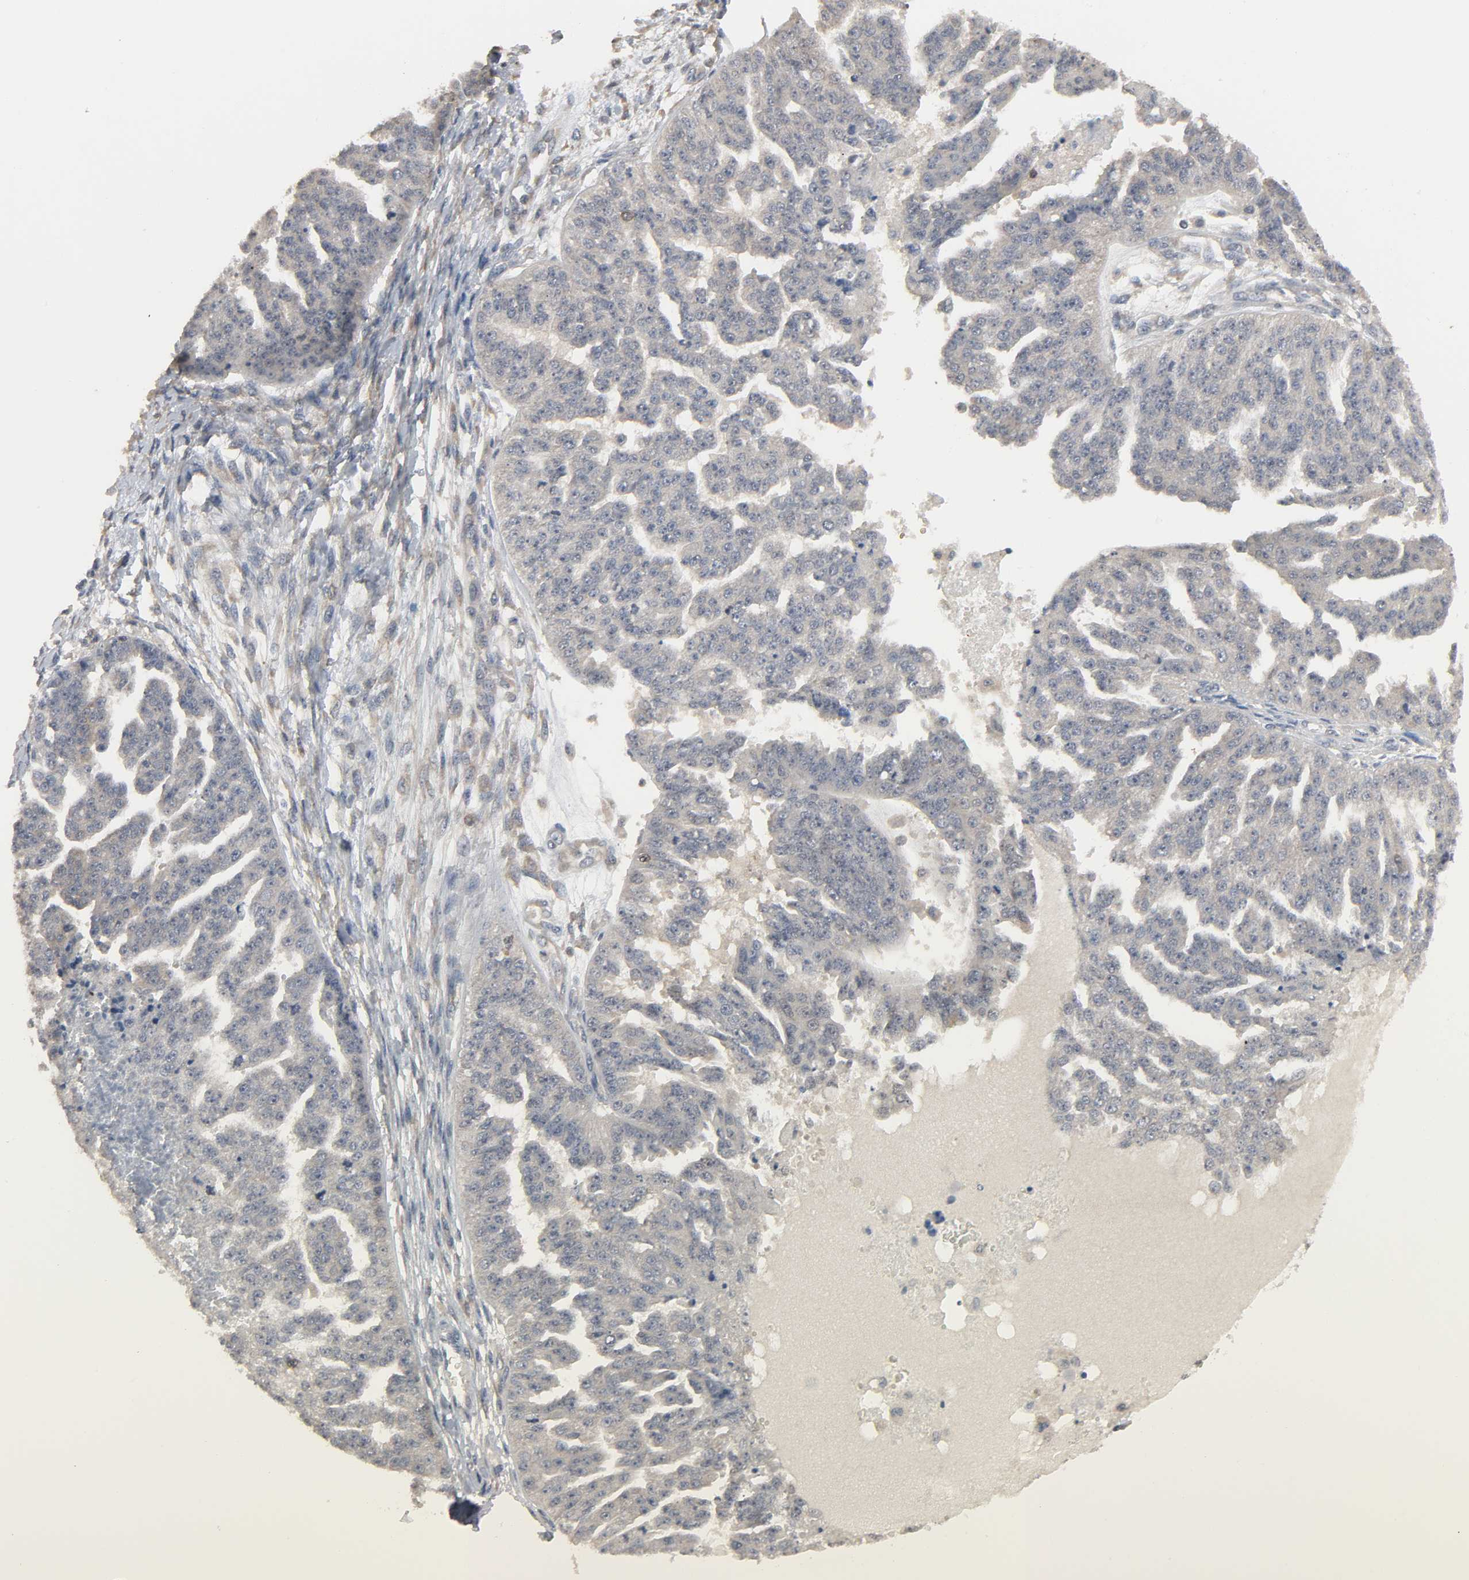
{"staining": {"intensity": "moderate", "quantity": "<25%", "location": "cytoplasmic/membranous"}, "tissue": "ovarian cancer", "cell_type": "Tumor cells", "image_type": "cancer", "snomed": [{"axis": "morphology", "description": "Cystadenocarcinoma, serous, NOS"}, {"axis": "topography", "description": "Ovary"}], "caption": "This photomicrograph reveals IHC staining of ovarian cancer (serous cystadenocarcinoma), with low moderate cytoplasmic/membranous positivity in approximately <25% of tumor cells.", "gene": "PLEKHA2", "patient": {"sex": "female", "age": 58}}